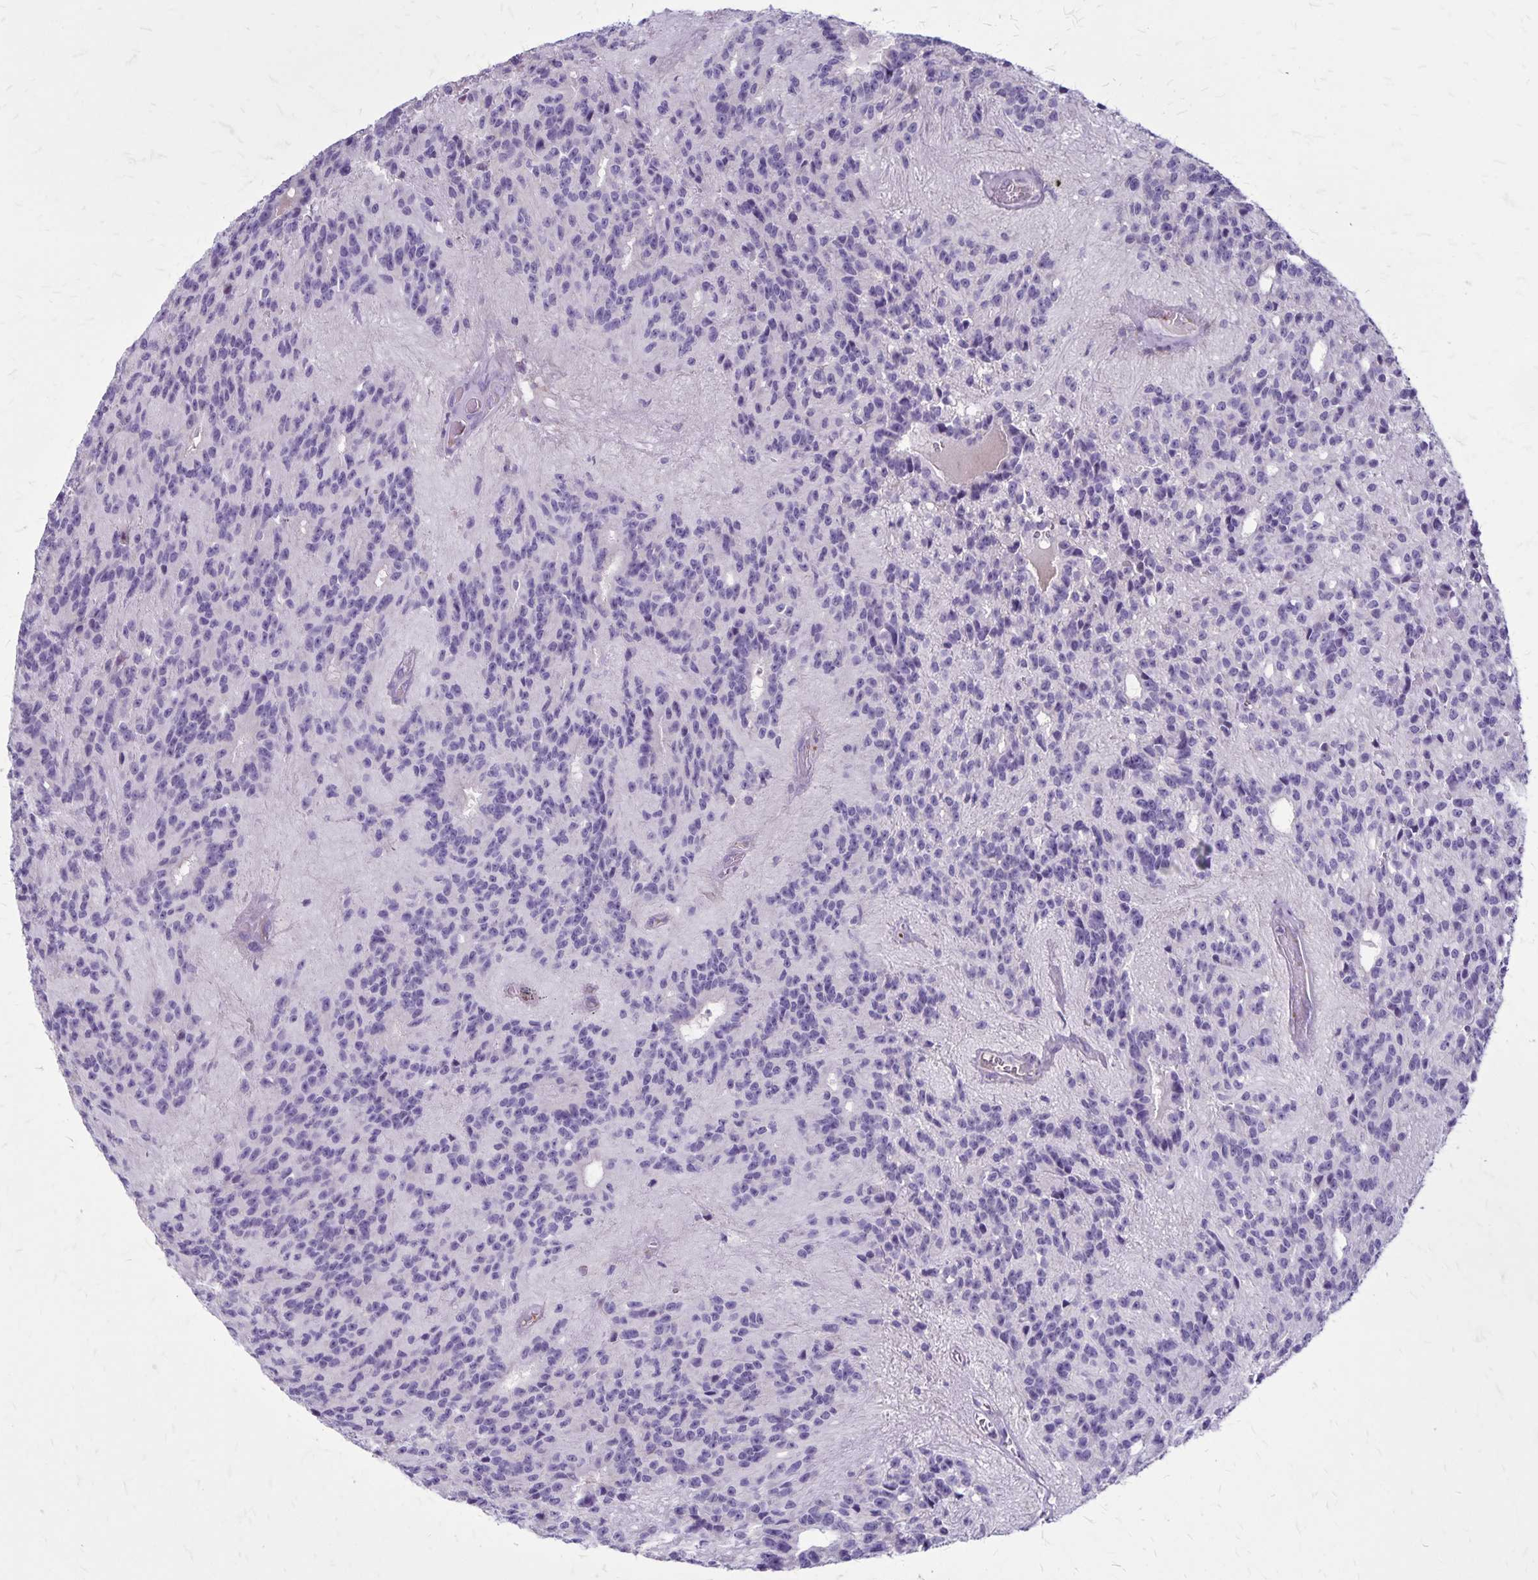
{"staining": {"intensity": "negative", "quantity": "none", "location": "none"}, "tissue": "glioma", "cell_type": "Tumor cells", "image_type": "cancer", "snomed": [{"axis": "morphology", "description": "Glioma, malignant, Low grade"}, {"axis": "topography", "description": "Brain"}], "caption": "DAB (3,3'-diaminobenzidine) immunohistochemical staining of human glioma reveals no significant staining in tumor cells. (Stains: DAB (3,3'-diaminobenzidine) immunohistochemistry (IHC) with hematoxylin counter stain, Microscopy: brightfield microscopy at high magnification).", "gene": "GP9", "patient": {"sex": "male", "age": 31}}